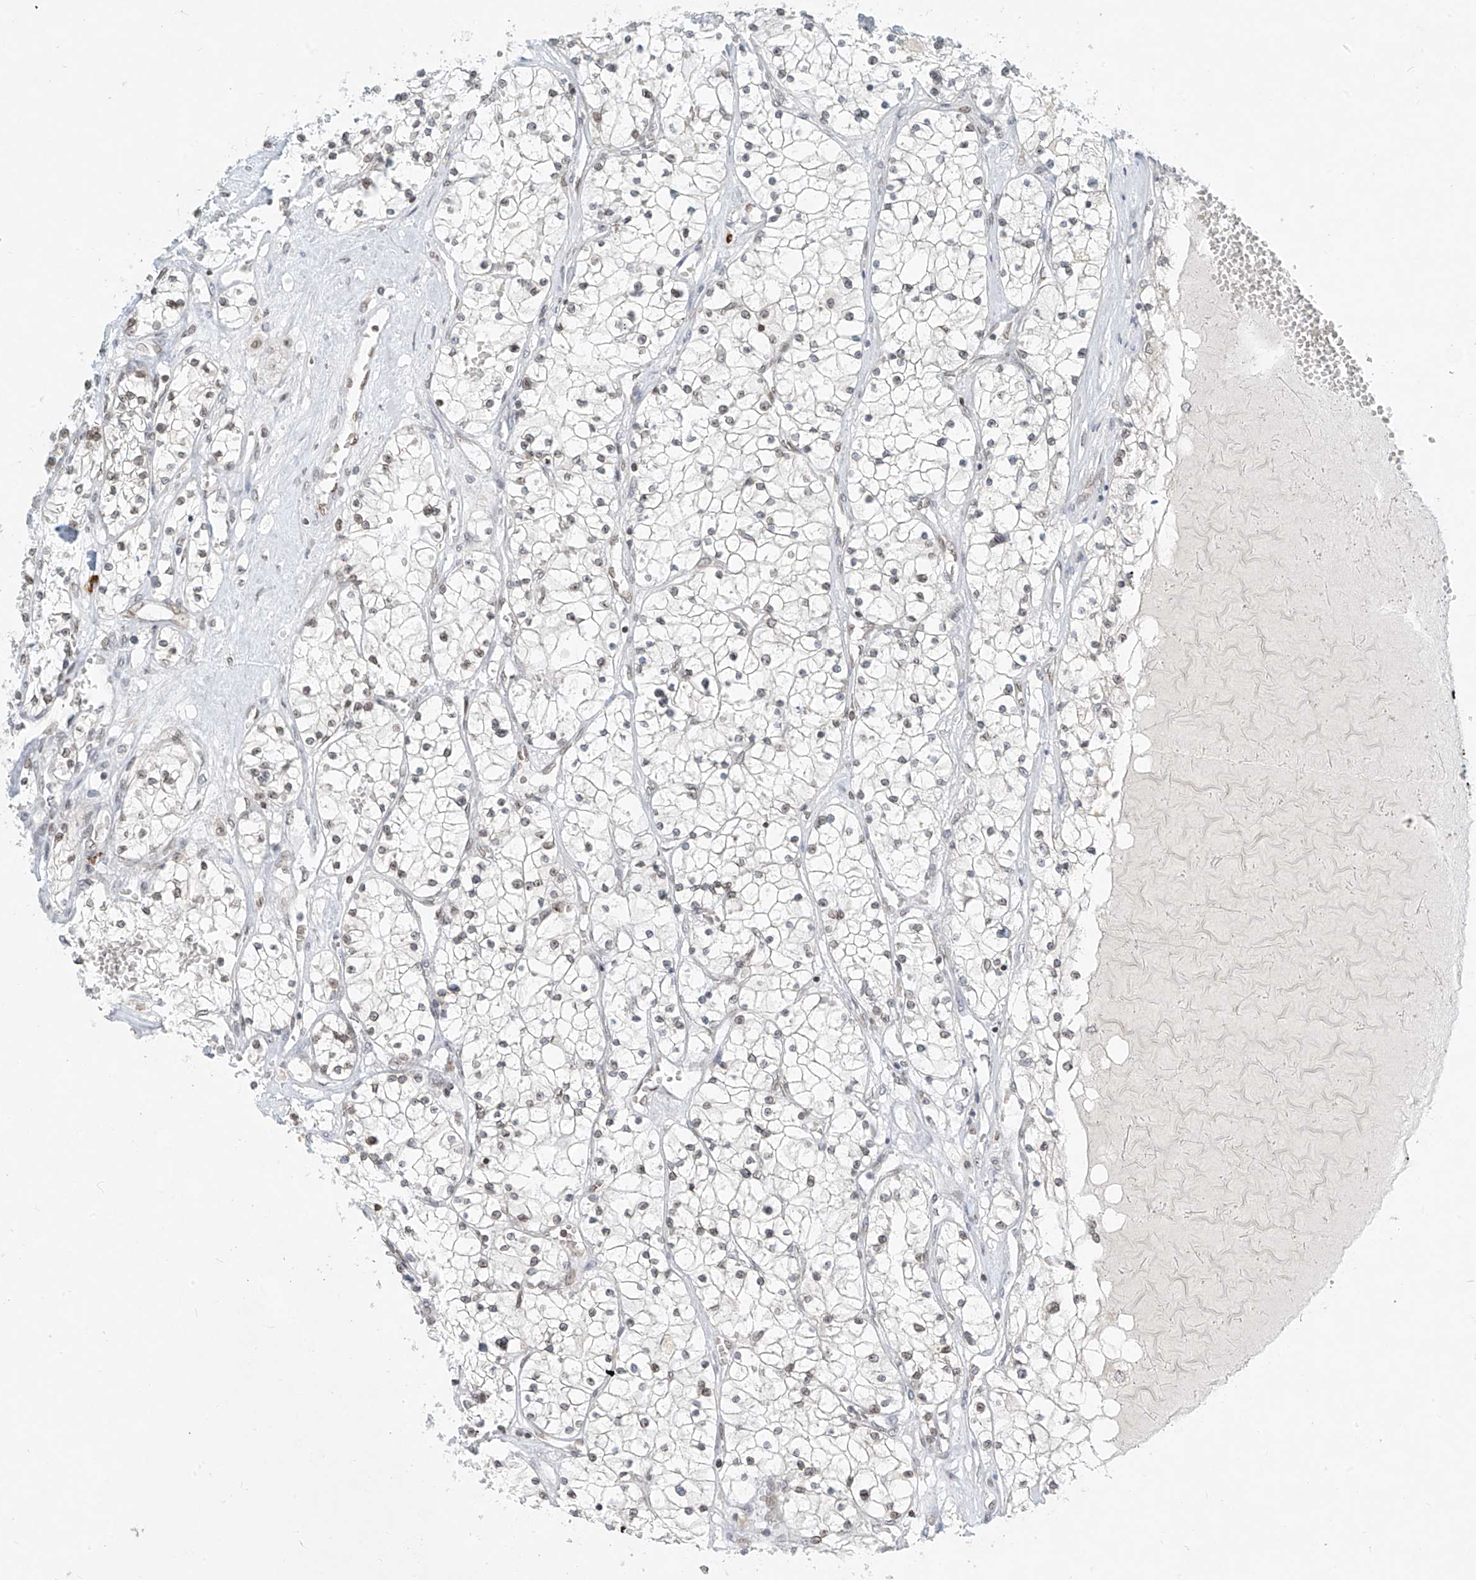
{"staining": {"intensity": "weak", "quantity": "25%-75%", "location": "nuclear"}, "tissue": "renal cancer", "cell_type": "Tumor cells", "image_type": "cancer", "snomed": [{"axis": "morphology", "description": "Normal tissue, NOS"}, {"axis": "morphology", "description": "Adenocarcinoma, NOS"}, {"axis": "topography", "description": "Kidney"}], "caption": "IHC of human renal cancer (adenocarcinoma) reveals low levels of weak nuclear expression in approximately 25%-75% of tumor cells. (DAB (3,3'-diaminobenzidine) IHC with brightfield microscopy, high magnification).", "gene": "SAMD15", "patient": {"sex": "male", "age": 68}}